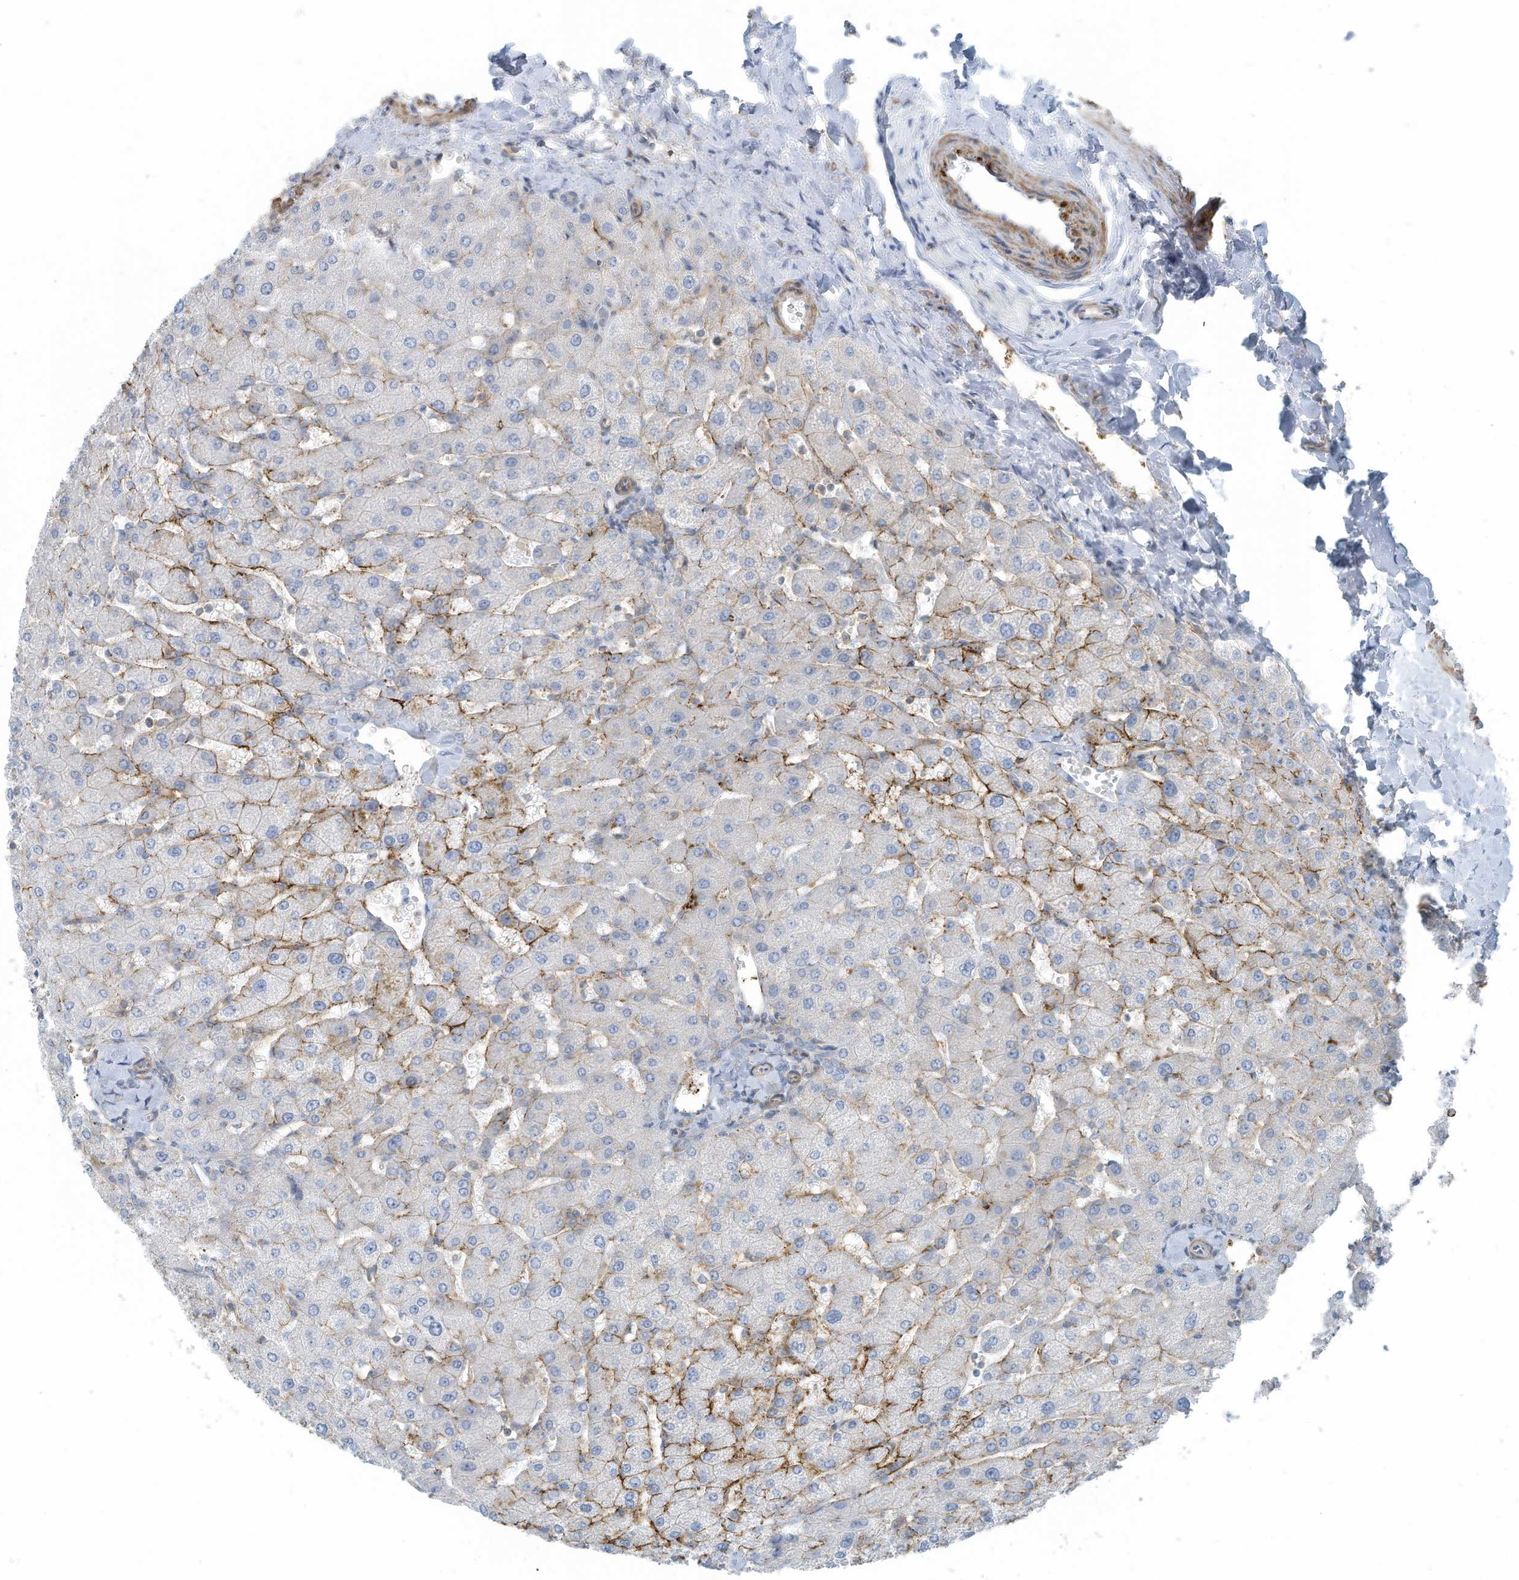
{"staining": {"intensity": "negative", "quantity": "none", "location": "none"}, "tissue": "liver", "cell_type": "Cholangiocytes", "image_type": "normal", "snomed": [{"axis": "morphology", "description": "Normal tissue, NOS"}, {"axis": "topography", "description": "Liver"}], "caption": "The image shows no significant staining in cholangiocytes of liver. (IHC, brightfield microscopy, high magnification).", "gene": "ZNF846", "patient": {"sex": "male", "age": 55}}